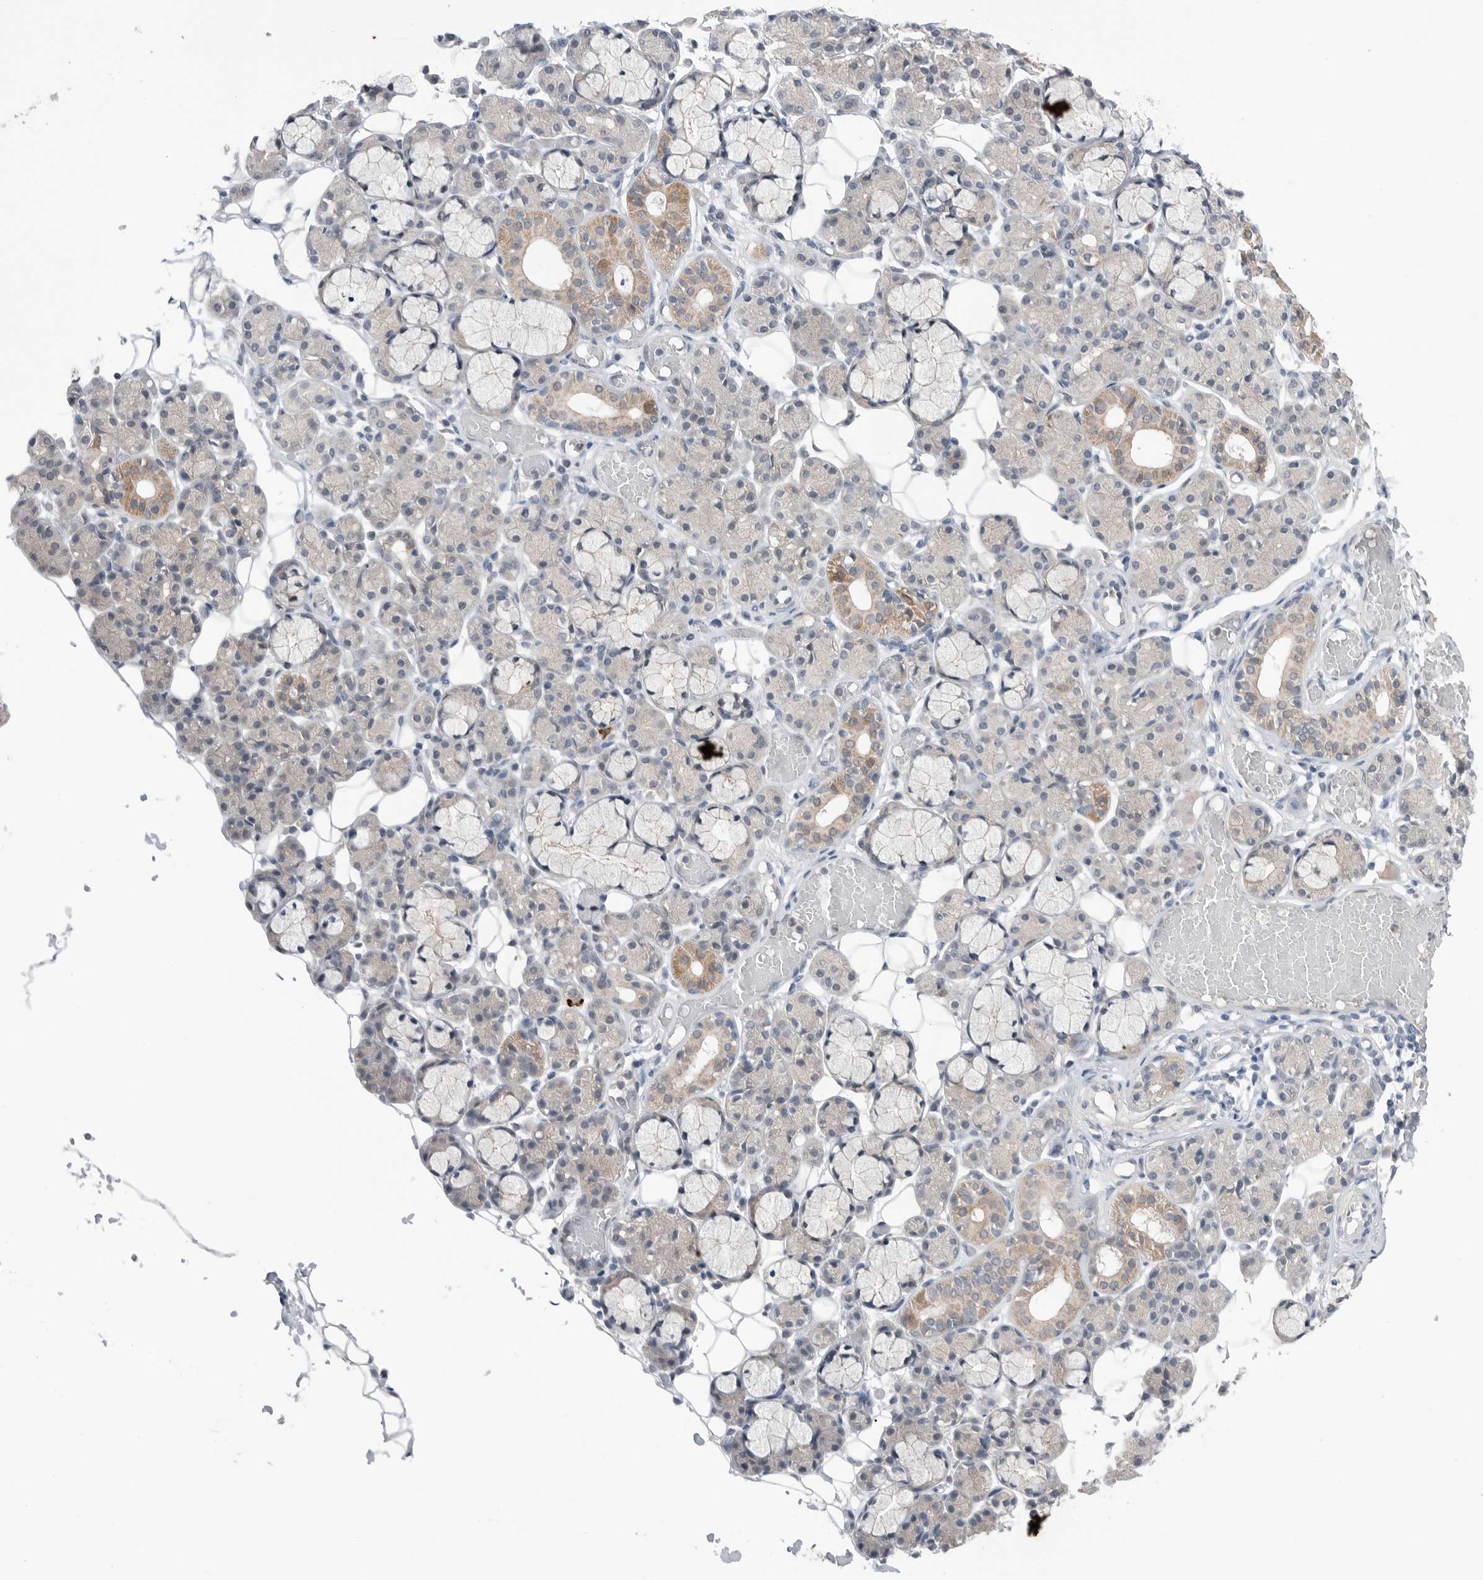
{"staining": {"intensity": "moderate", "quantity": "<25%", "location": "cytoplasmic/membranous"}, "tissue": "salivary gland", "cell_type": "Glandular cells", "image_type": "normal", "snomed": [{"axis": "morphology", "description": "Normal tissue, NOS"}, {"axis": "topography", "description": "Salivary gland"}], "caption": "Brown immunohistochemical staining in benign salivary gland displays moderate cytoplasmic/membranous expression in about <25% of glandular cells.", "gene": "NTAQ1", "patient": {"sex": "male", "age": 63}}